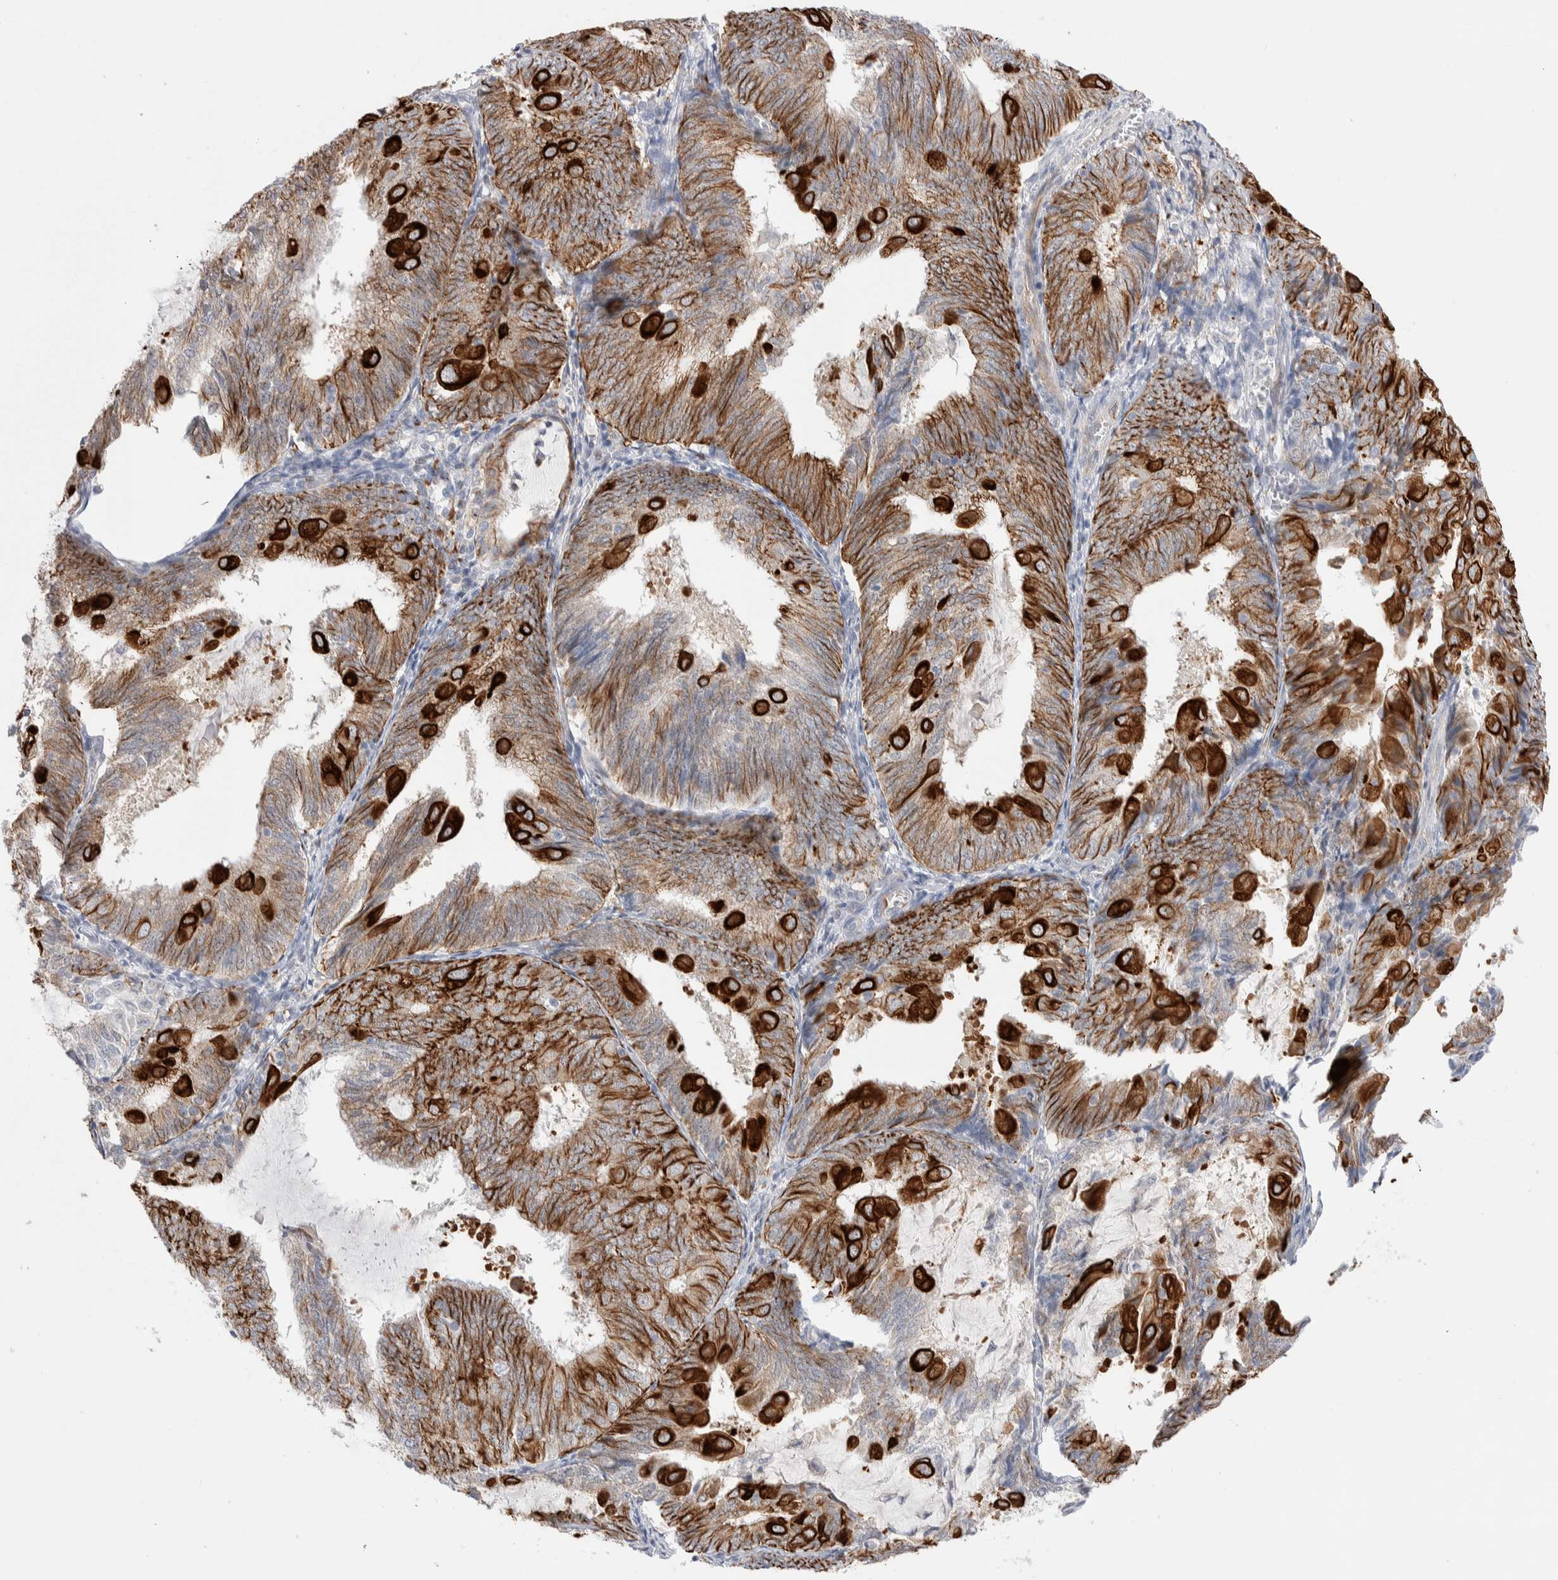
{"staining": {"intensity": "strong", "quantity": "25%-75%", "location": "cytoplasmic/membranous"}, "tissue": "endometrial cancer", "cell_type": "Tumor cells", "image_type": "cancer", "snomed": [{"axis": "morphology", "description": "Adenocarcinoma, NOS"}, {"axis": "topography", "description": "Endometrium"}], "caption": "Immunohistochemistry (IHC) staining of adenocarcinoma (endometrial), which displays high levels of strong cytoplasmic/membranous staining in approximately 25%-75% of tumor cells indicating strong cytoplasmic/membranous protein staining. The staining was performed using DAB (brown) for protein detection and nuclei were counterstained in hematoxylin (blue).", "gene": "C1orf112", "patient": {"sex": "female", "age": 81}}